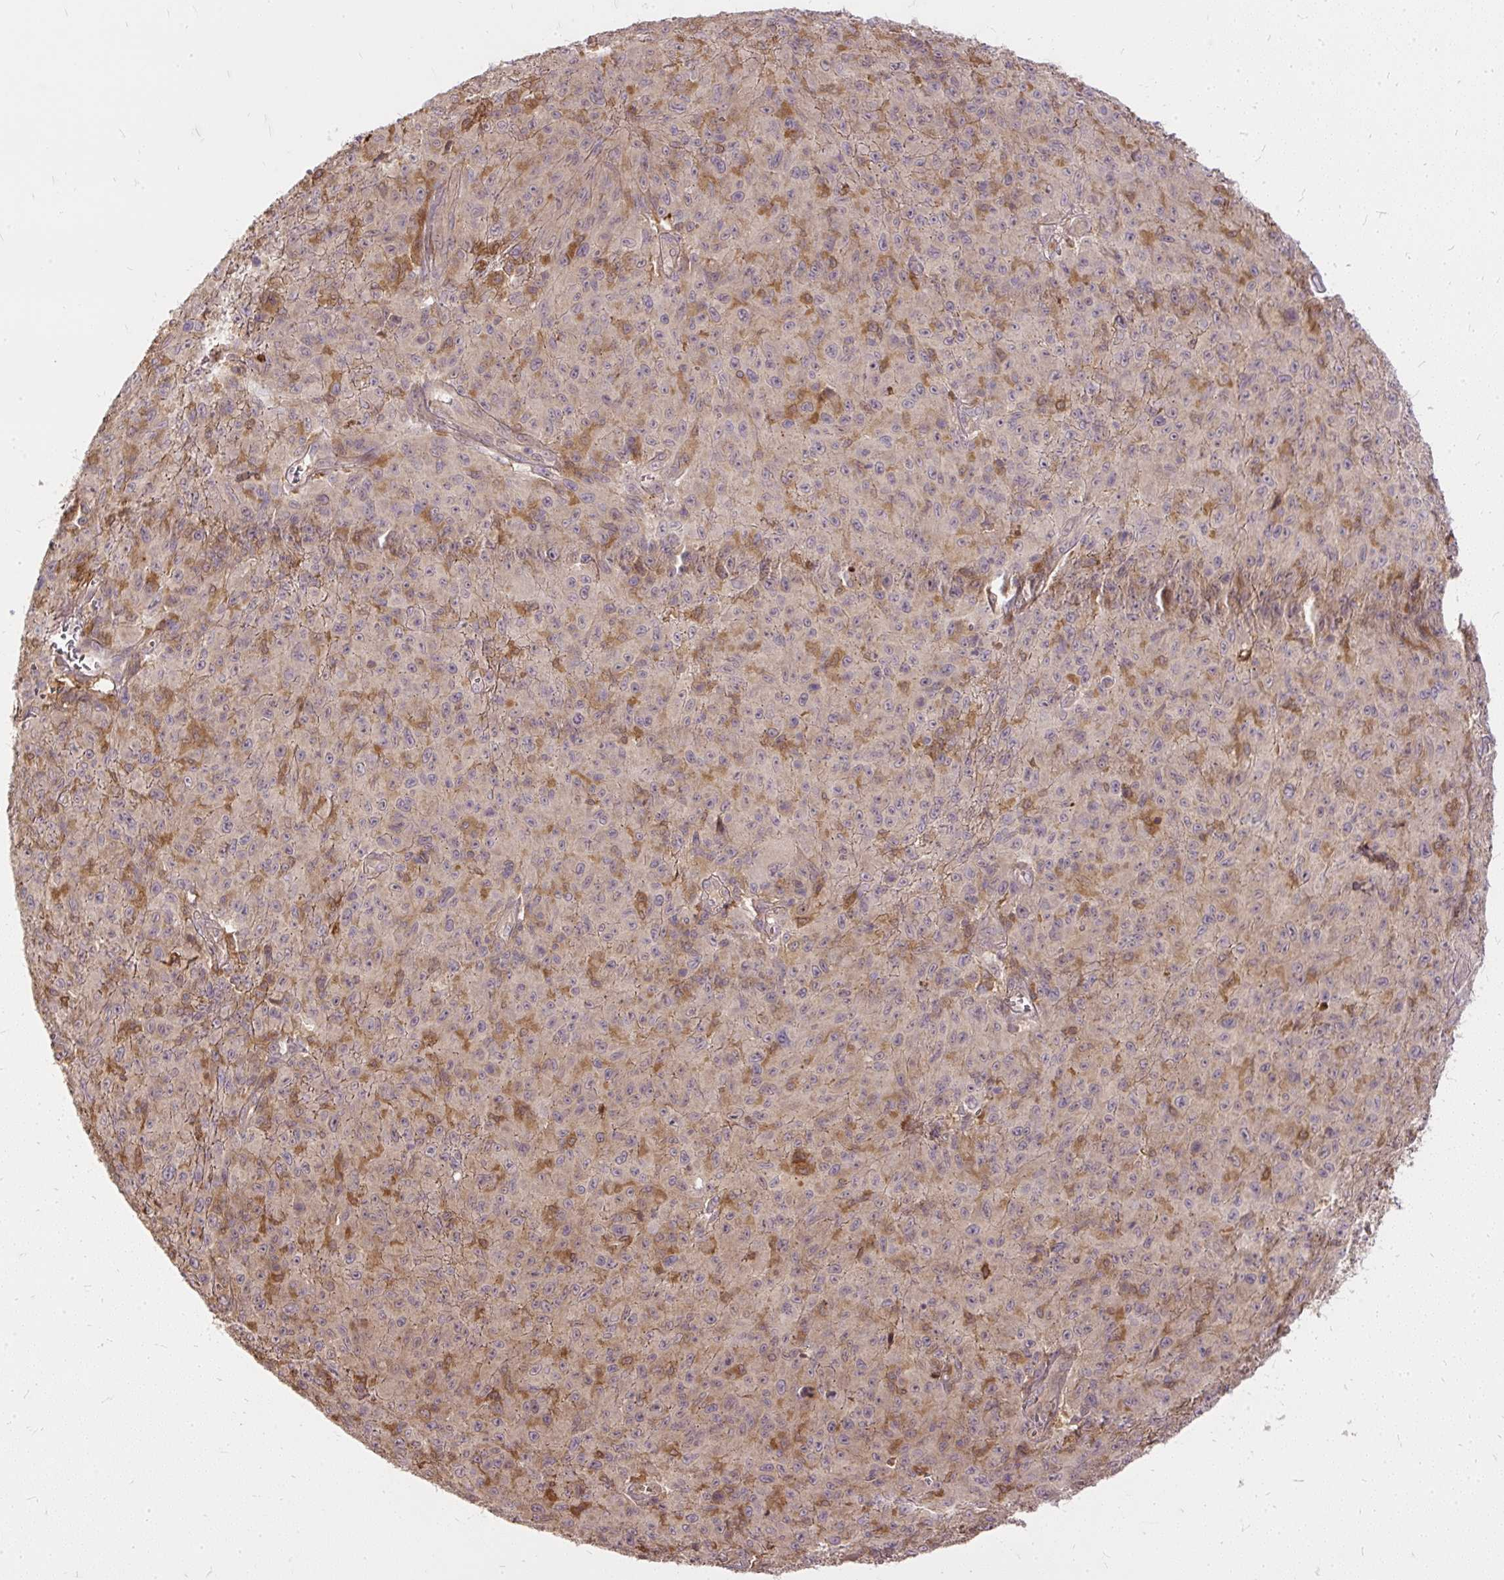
{"staining": {"intensity": "weak", "quantity": "<25%", "location": "cytoplasmic/membranous"}, "tissue": "melanoma", "cell_type": "Tumor cells", "image_type": "cancer", "snomed": [{"axis": "morphology", "description": "Malignant melanoma, NOS"}, {"axis": "topography", "description": "Skin"}], "caption": "This is an IHC micrograph of malignant melanoma. There is no staining in tumor cells.", "gene": "AP5S1", "patient": {"sex": "male", "age": 46}}